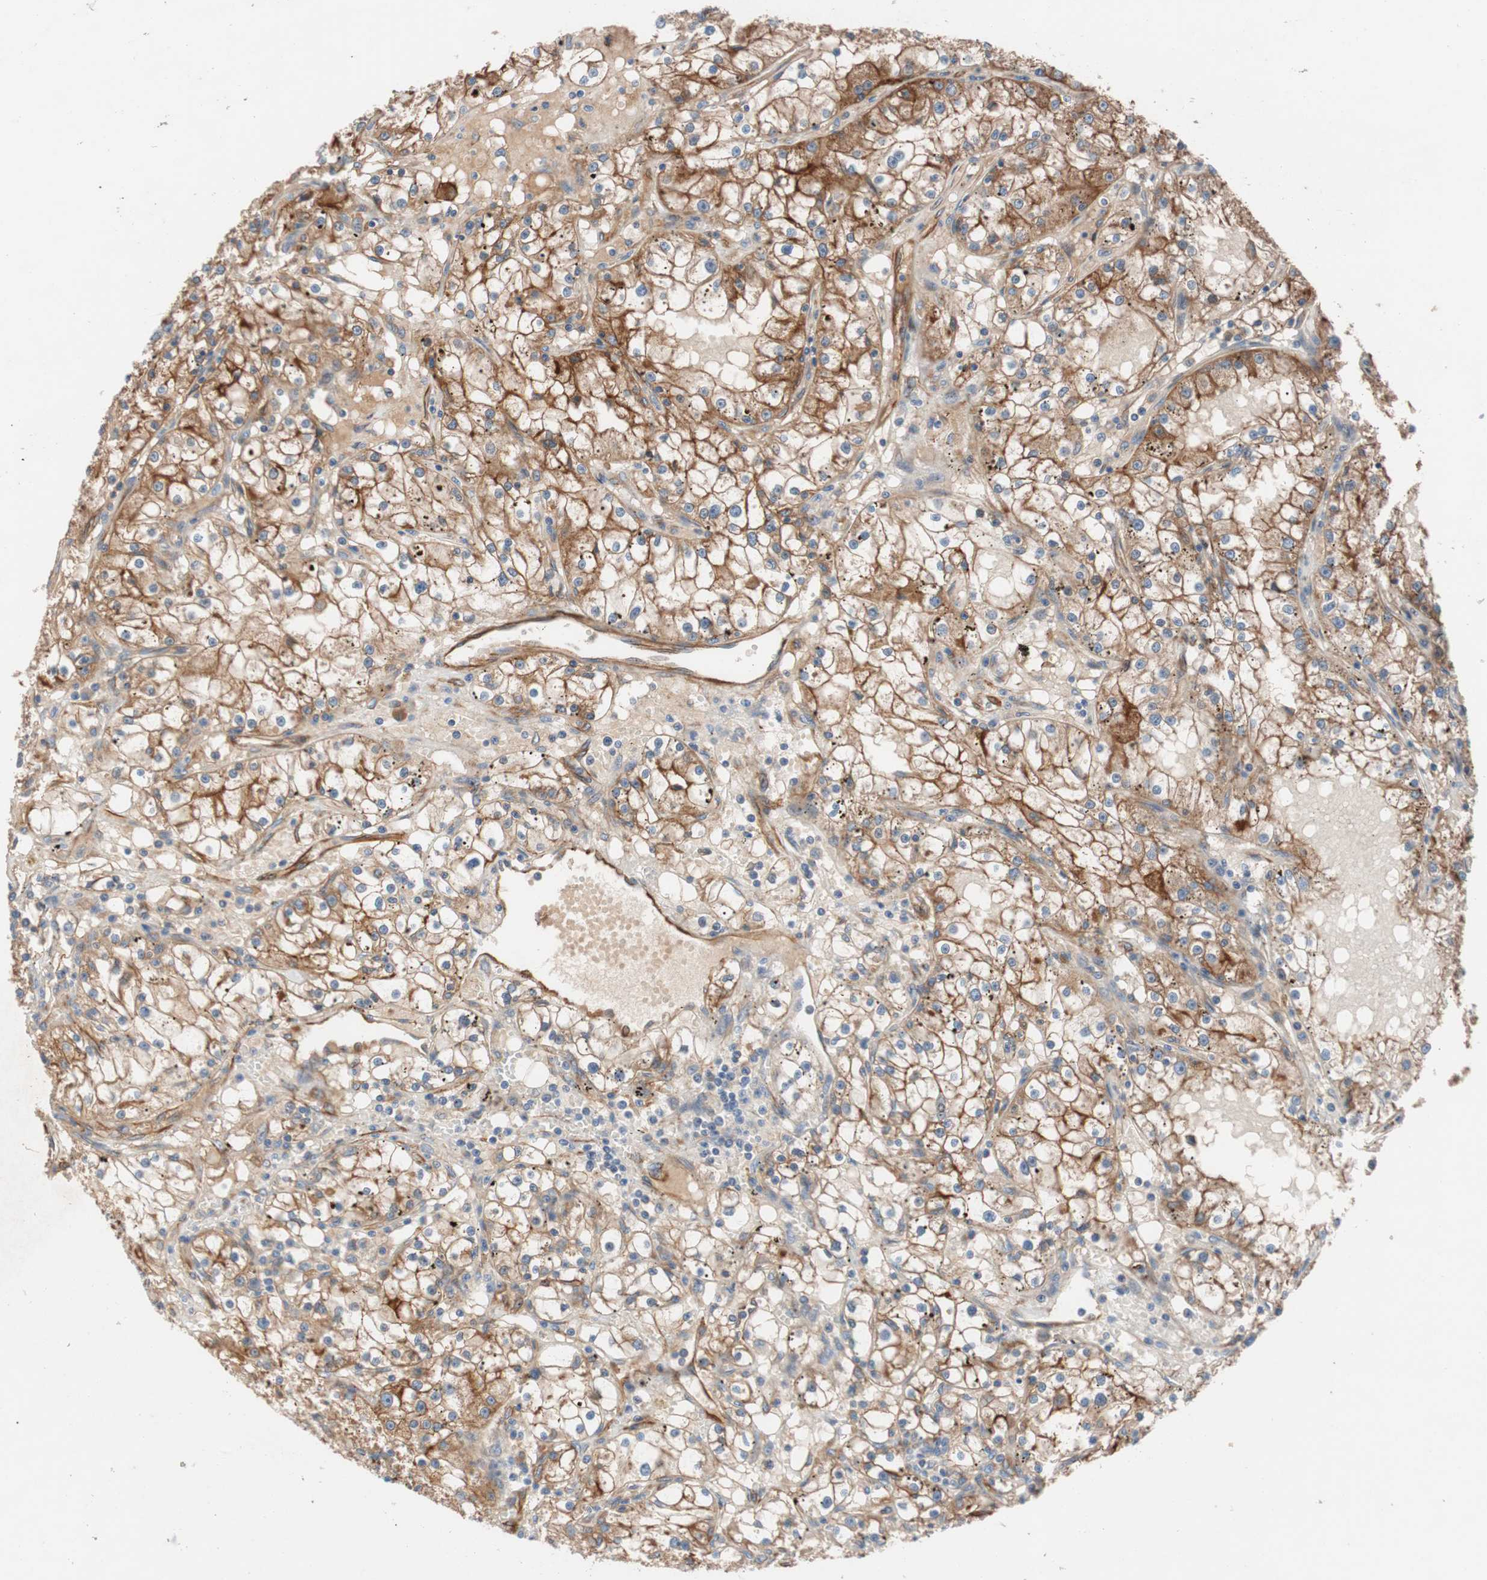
{"staining": {"intensity": "moderate", "quantity": "25%-75%", "location": "cytoplasmic/membranous"}, "tissue": "renal cancer", "cell_type": "Tumor cells", "image_type": "cancer", "snomed": [{"axis": "morphology", "description": "Adenocarcinoma, NOS"}, {"axis": "topography", "description": "Kidney"}], "caption": "DAB immunohistochemical staining of renal cancer (adenocarcinoma) shows moderate cytoplasmic/membranous protein positivity in about 25%-75% of tumor cells. Immunohistochemistry stains the protein in brown and the nuclei are stained blue.", "gene": "SPINT1", "patient": {"sex": "male", "age": 56}}